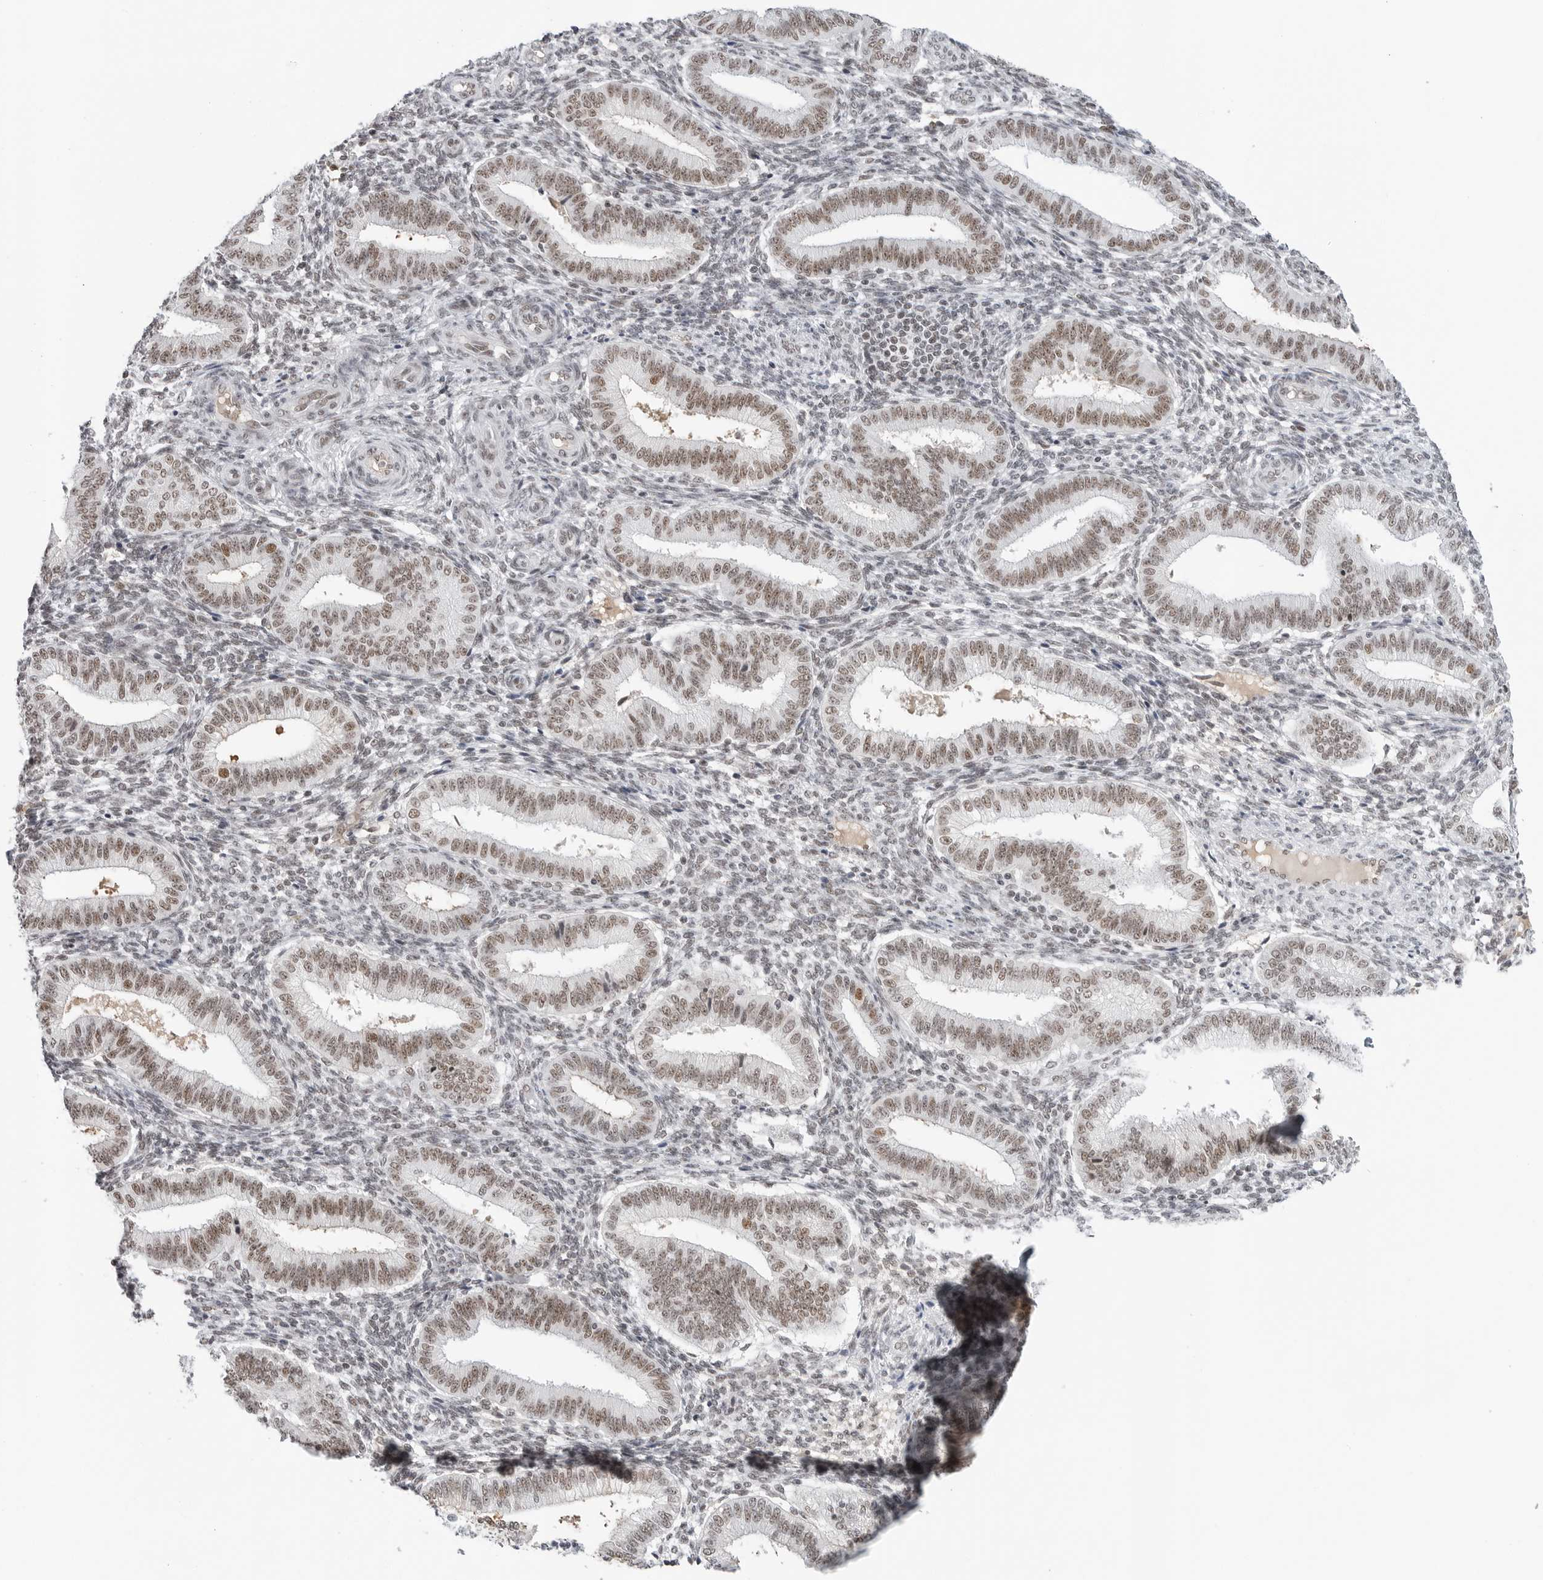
{"staining": {"intensity": "negative", "quantity": "none", "location": "none"}, "tissue": "endometrium", "cell_type": "Cells in endometrial stroma", "image_type": "normal", "snomed": [{"axis": "morphology", "description": "Normal tissue, NOS"}, {"axis": "topography", "description": "Endometrium"}], "caption": "A photomicrograph of human endometrium is negative for staining in cells in endometrial stroma. (Stains: DAB immunohistochemistry (IHC) with hematoxylin counter stain, Microscopy: brightfield microscopy at high magnification).", "gene": "WRAP53", "patient": {"sex": "female", "age": 39}}